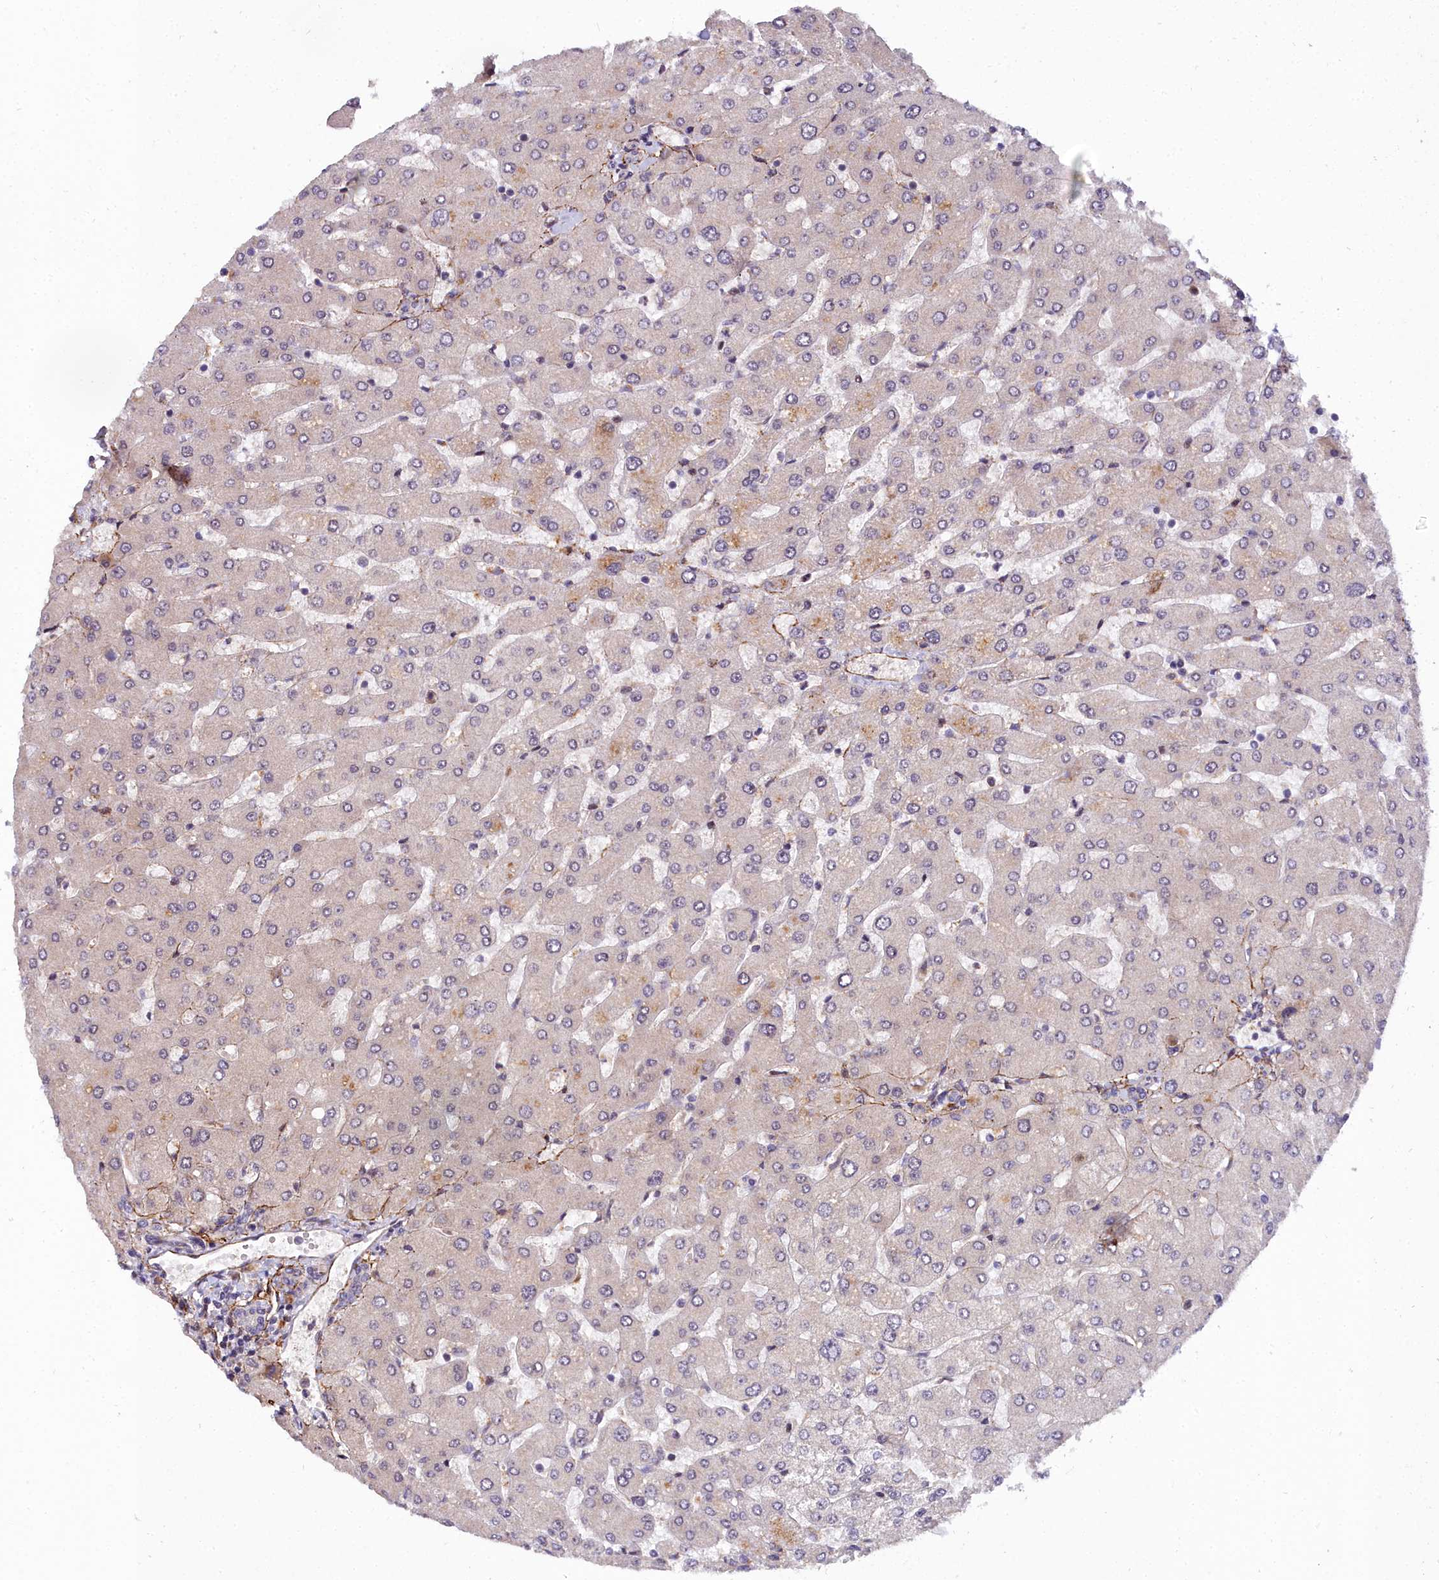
{"staining": {"intensity": "negative", "quantity": "none", "location": "none"}, "tissue": "liver", "cell_type": "Cholangiocytes", "image_type": "normal", "snomed": [{"axis": "morphology", "description": "Normal tissue, NOS"}, {"axis": "topography", "description": "Liver"}], "caption": "This is an immunohistochemistry image of unremarkable human liver. There is no expression in cholangiocytes.", "gene": "MRPS11", "patient": {"sex": "male", "age": 55}}